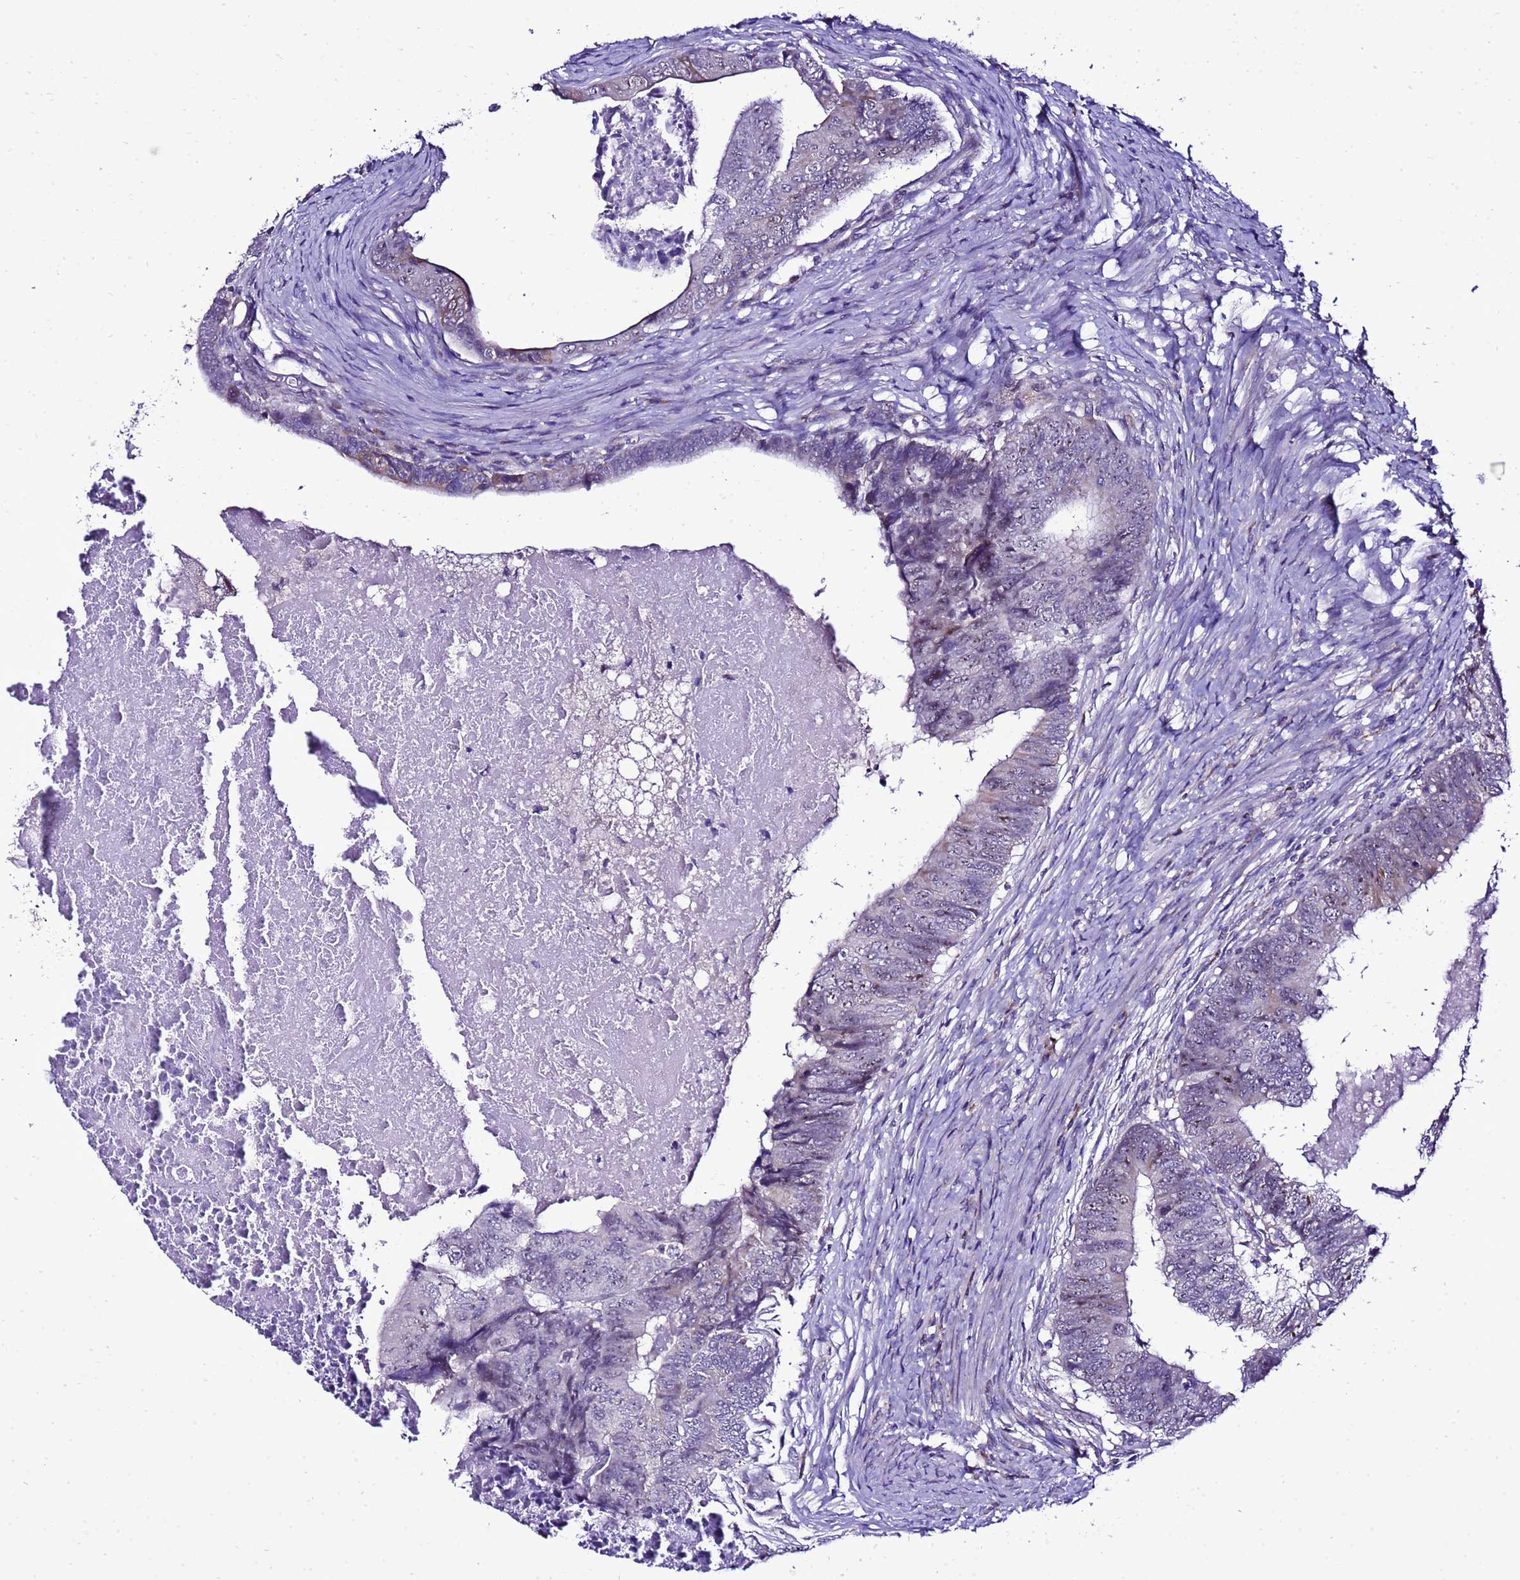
{"staining": {"intensity": "negative", "quantity": "none", "location": "none"}, "tissue": "colorectal cancer", "cell_type": "Tumor cells", "image_type": "cancer", "snomed": [{"axis": "morphology", "description": "Adenocarcinoma, NOS"}, {"axis": "topography", "description": "Colon"}], "caption": "DAB (3,3'-diaminobenzidine) immunohistochemical staining of adenocarcinoma (colorectal) reveals no significant staining in tumor cells.", "gene": "DPH6", "patient": {"sex": "female", "age": 67}}